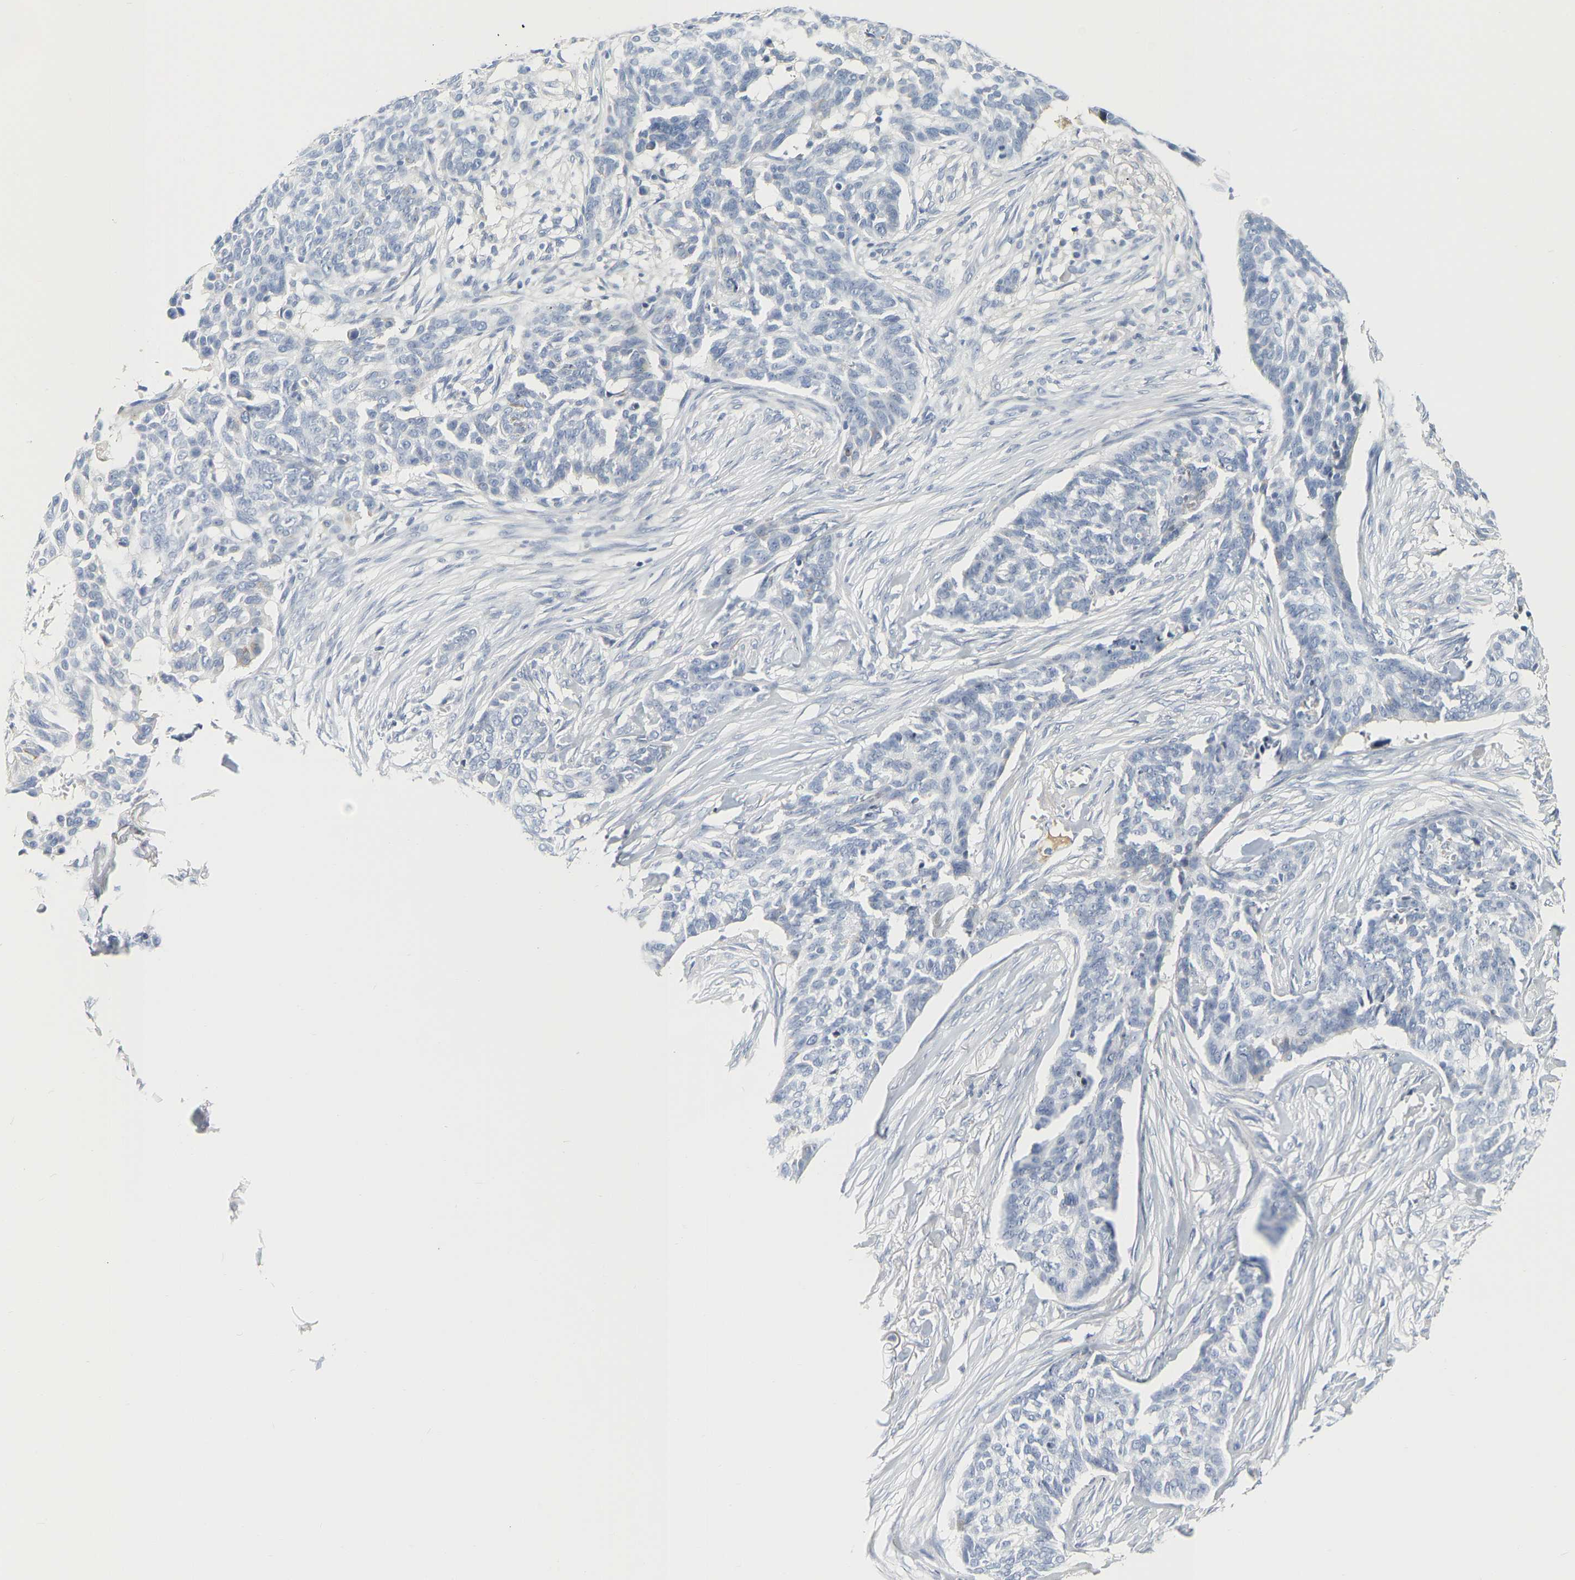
{"staining": {"intensity": "negative", "quantity": "none", "location": "none"}, "tissue": "skin cancer", "cell_type": "Tumor cells", "image_type": "cancer", "snomed": [{"axis": "morphology", "description": "Basal cell carcinoma"}, {"axis": "topography", "description": "Skin"}], "caption": "There is no significant positivity in tumor cells of skin cancer.", "gene": "GNAS", "patient": {"sex": "male", "age": 85}}